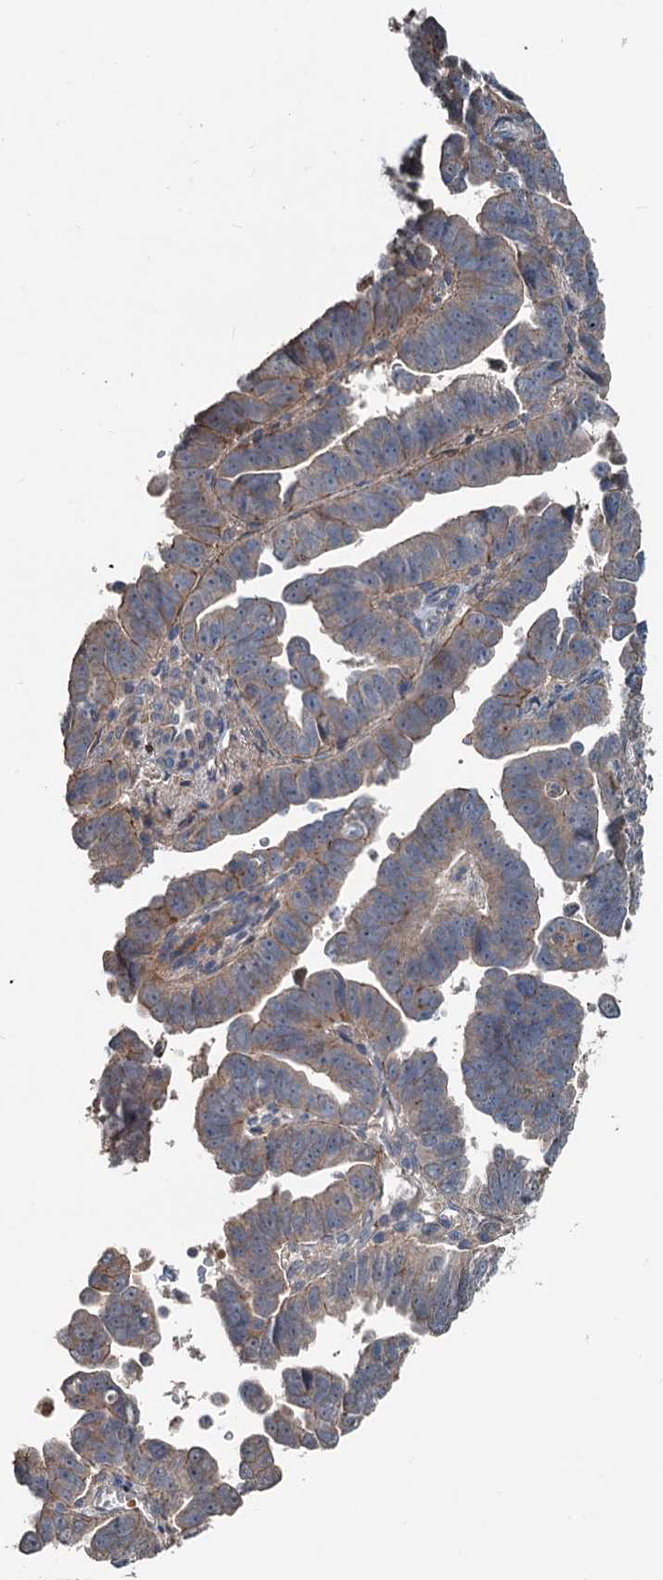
{"staining": {"intensity": "weak", "quantity": "<25%", "location": "cytoplasmic/membranous"}, "tissue": "endometrial cancer", "cell_type": "Tumor cells", "image_type": "cancer", "snomed": [{"axis": "morphology", "description": "Adenocarcinoma, NOS"}, {"axis": "topography", "description": "Endometrium"}], "caption": "A photomicrograph of human adenocarcinoma (endometrial) is negative for staining in tumor cells.", "gene": "TEDC1", "patient": {"sex": "female", "age": 75}}